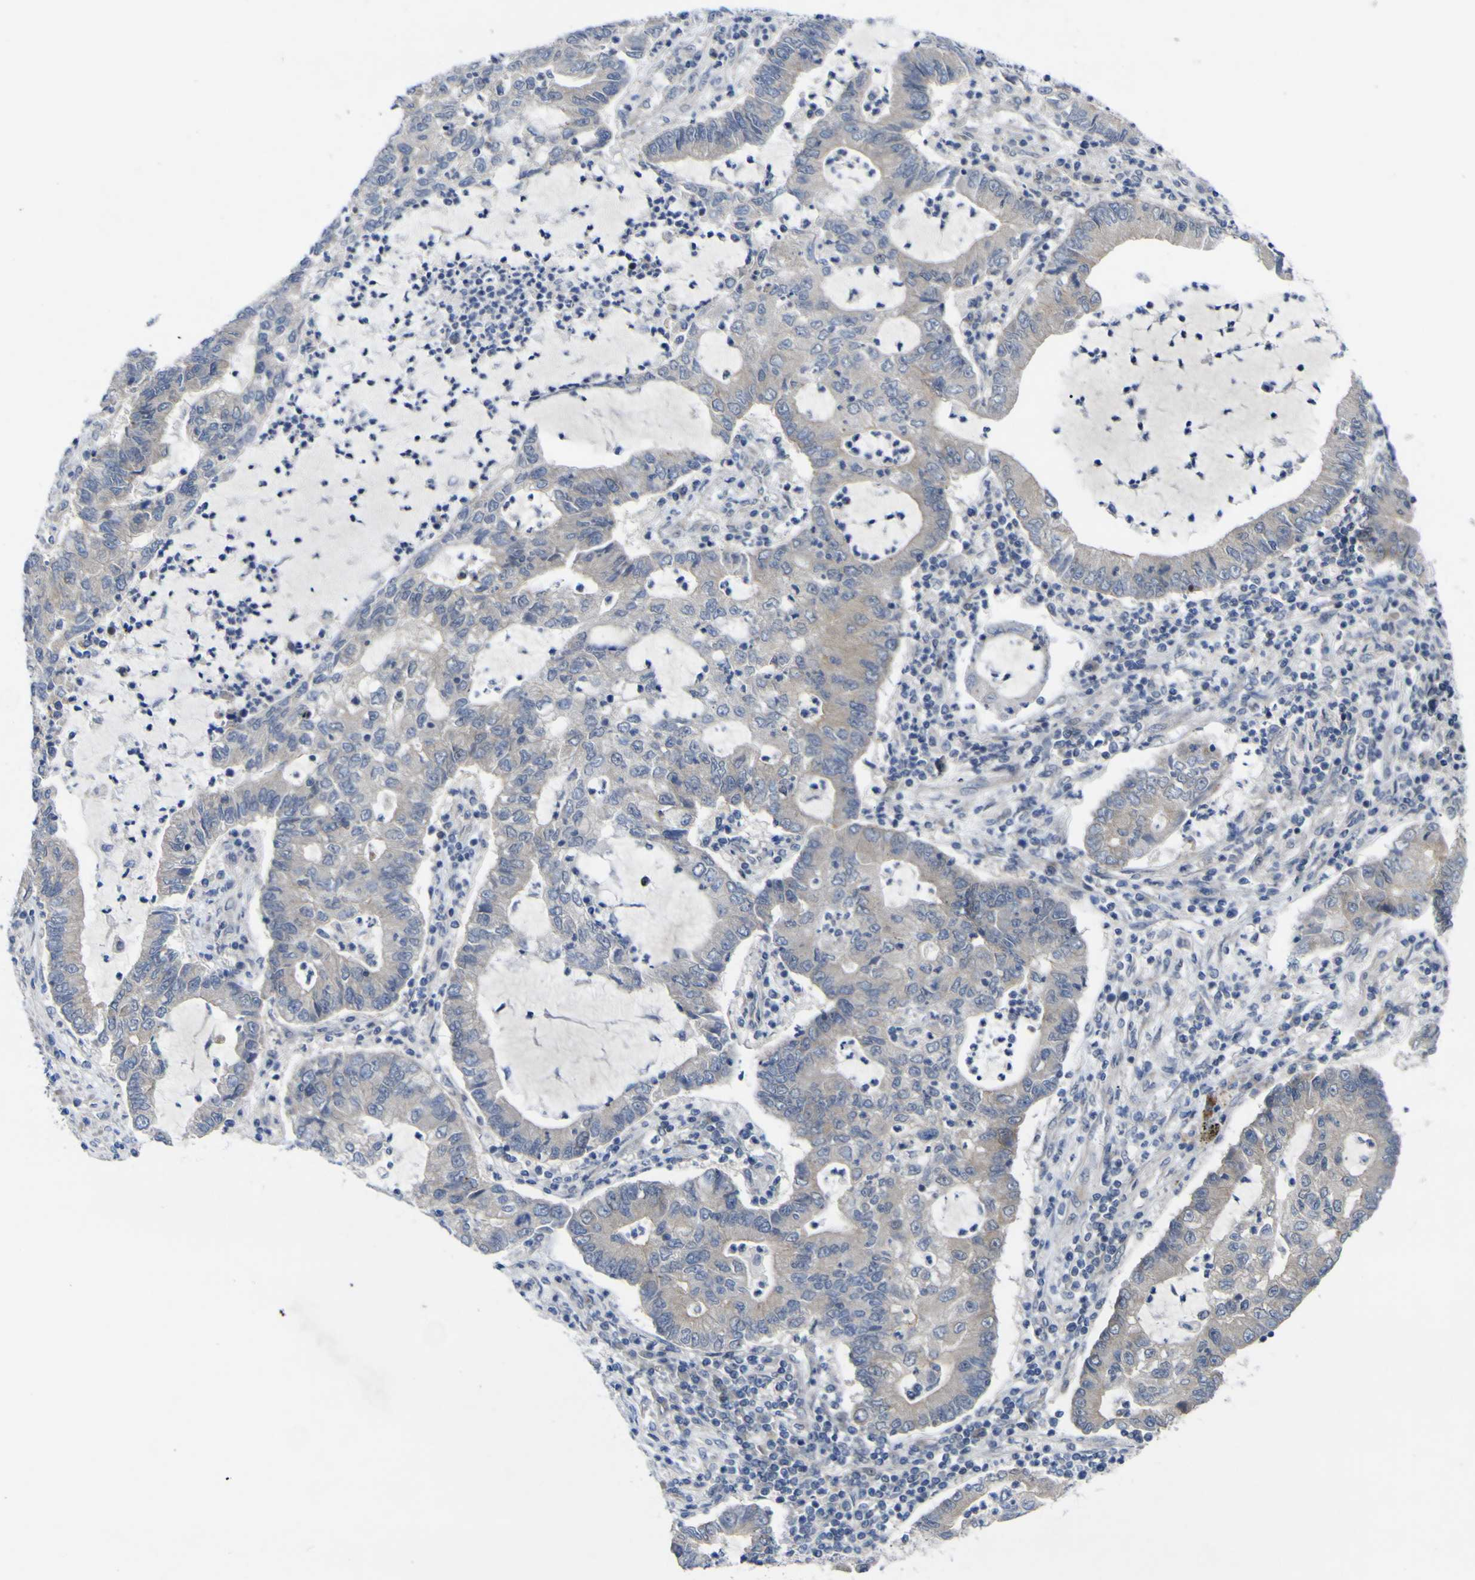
{"staining": {"intensity": "weak", "quantity": ">75%", "location": "cytoplasmic/membranous"}, "tissue": "lung cancer", "cell_type": "Tumor cells", "image_type": "cancer", "snomed": [{"axis": "morphology", "description": "Adenocarcinoma, NOS"}, {"axis": "topography", "description": "Lung"}], "caption": "Brown immunohistochemical staining in lung cancer (adenocarcinoma) exhibits weak cytoplasmic/membranous staining in about >75% of tumor cells.", "gene": "NAV1", "patient": {"sex": "female", "age": 51}}